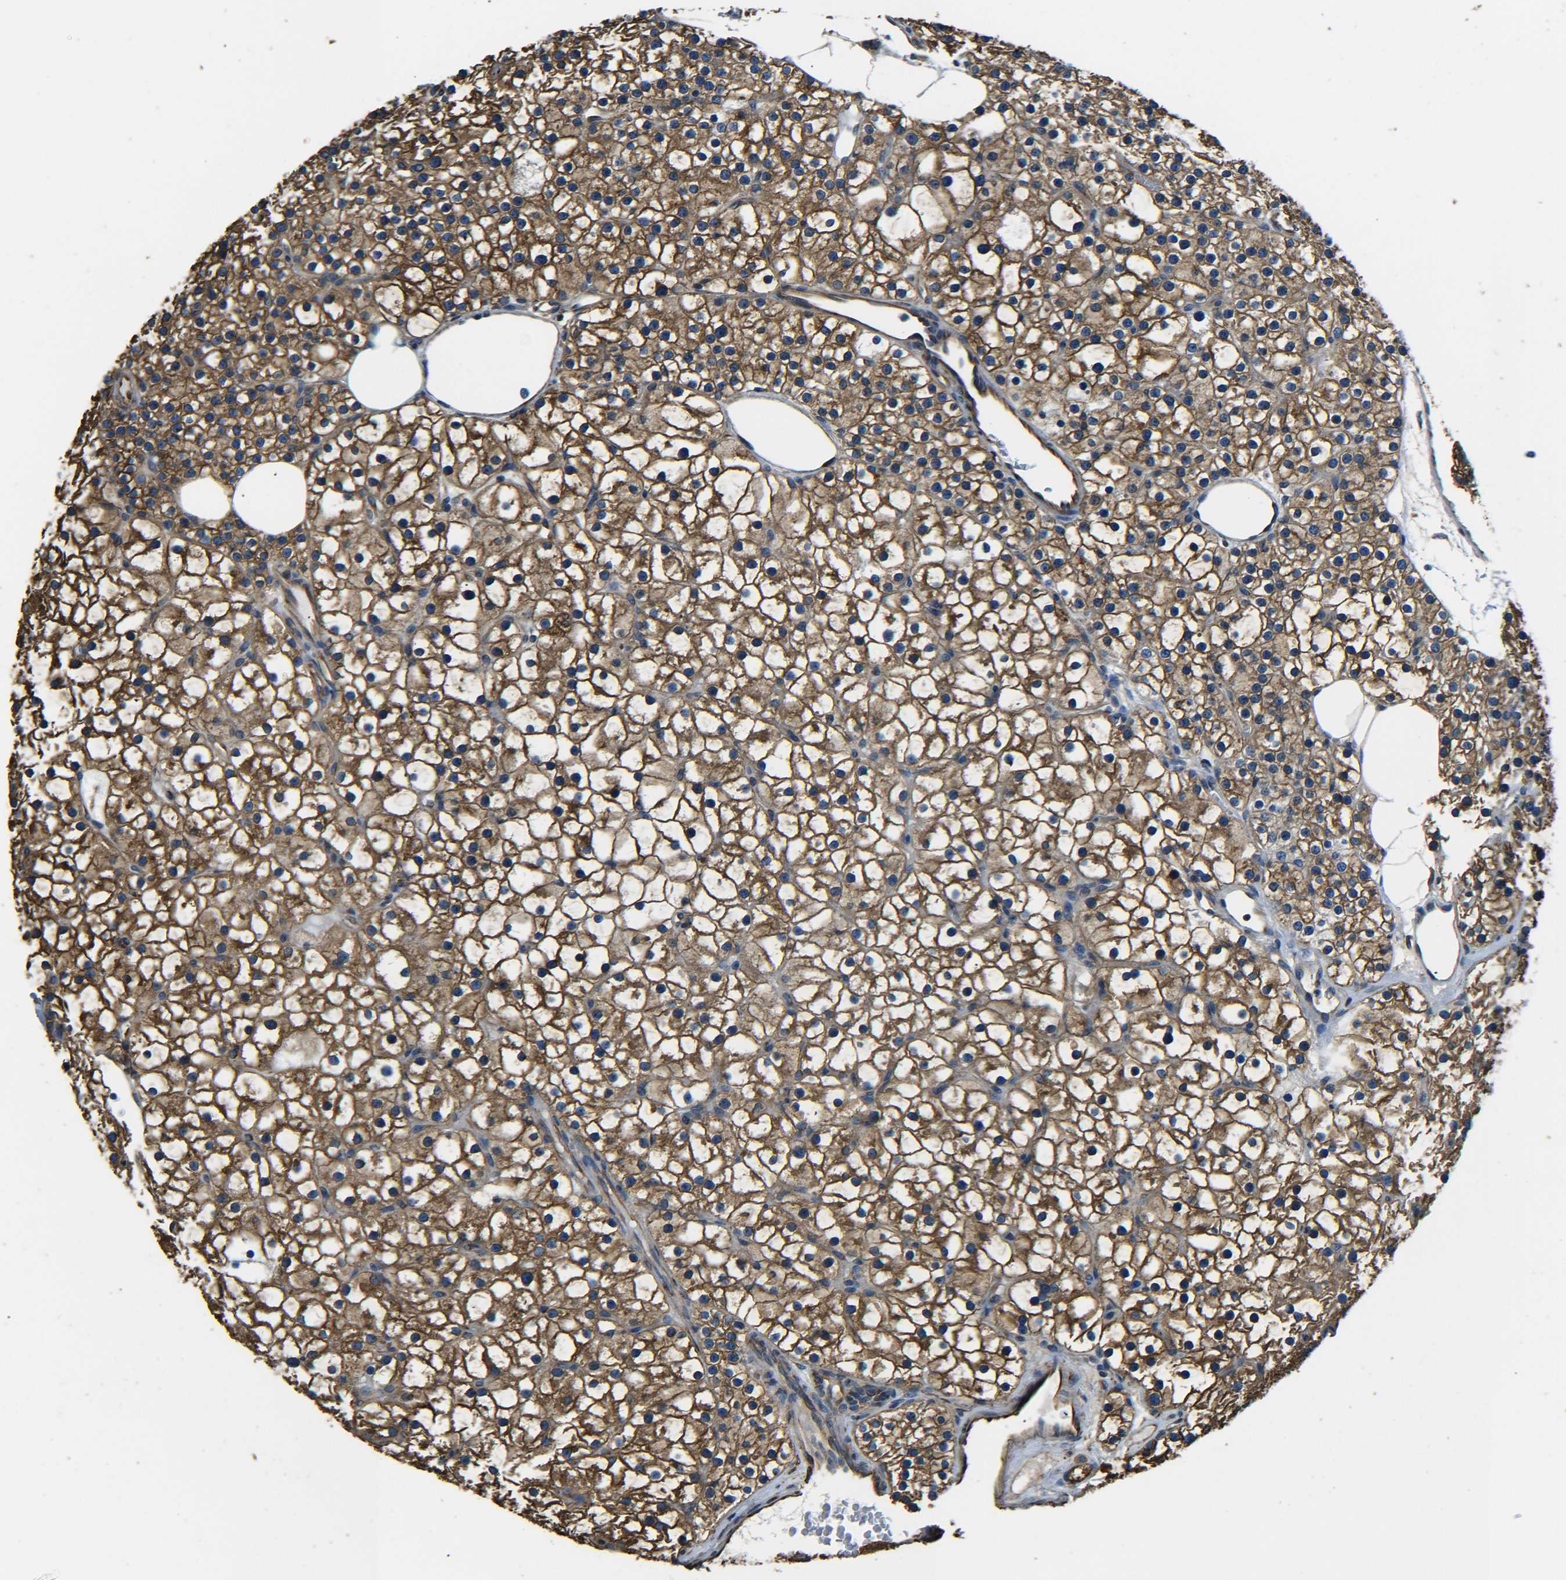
{"staining": {"intensity": "moderate", "quantity": ">75%", "location": "cytoplasmic/membranous"}, "tissue": "parathyroid gland", "cell_type": "Glandular cells", "image_type": "normal", "snomed": [{"axis": "morphology", "description": "Normal tissue, NOS"}, {"axis": "morphology", "description": "Adenoma, NOS"}, {"axis": "topography", "description": "Parathyroid gland"}], "caption": "Glandular cells demonstrate moderate cytoplasmic/membranous staining in approximately >75% of cells in benign parathyroid gland.", "gene": "TUBB", "patient": {"sex": "female", "age": 70}}